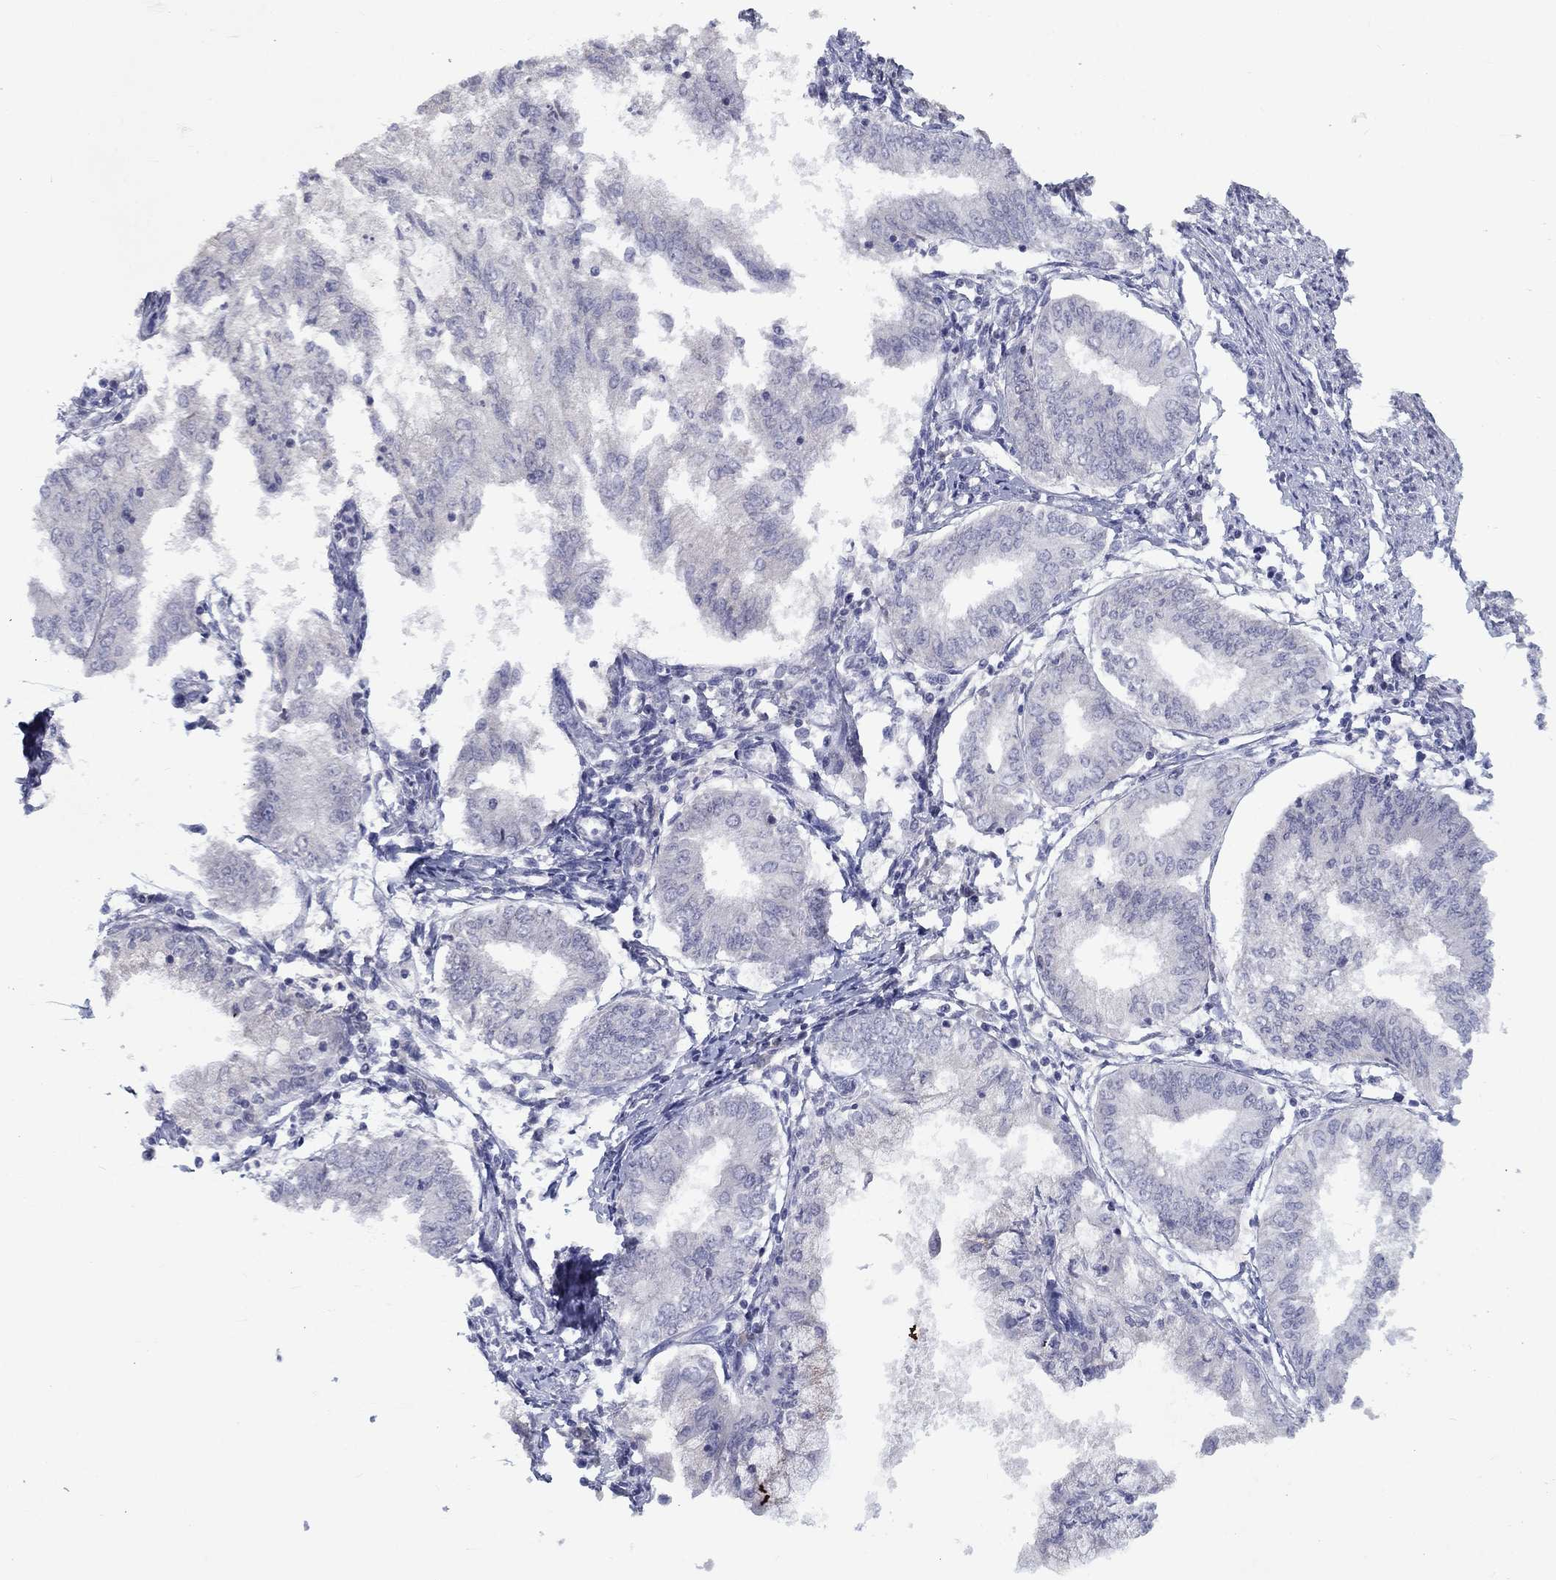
{"staining": {"intensity": "negative", "quantity": "none", "location": "none"}, "tissue": "endometrial cancer", "cell_type": "Tumor cells", "image_type": "cancer", "snomed": [{"axis": "morphology", "description": "Adenocarcinoma, NOS"}, {"axis": "topography", "description": "Endometrium"}], "caption": "An IHC histopathology image of adenocarcinoma (endometrial) is shown. There is no staining in tumor cells of adenocarcinoma (endometrial). (DAB (3,3'-diaminobenzidine) immunohistochemistry (IHC), high magnification).", "gene": "CACNA1A", "patient": {"sex": "female", "age": 68}}